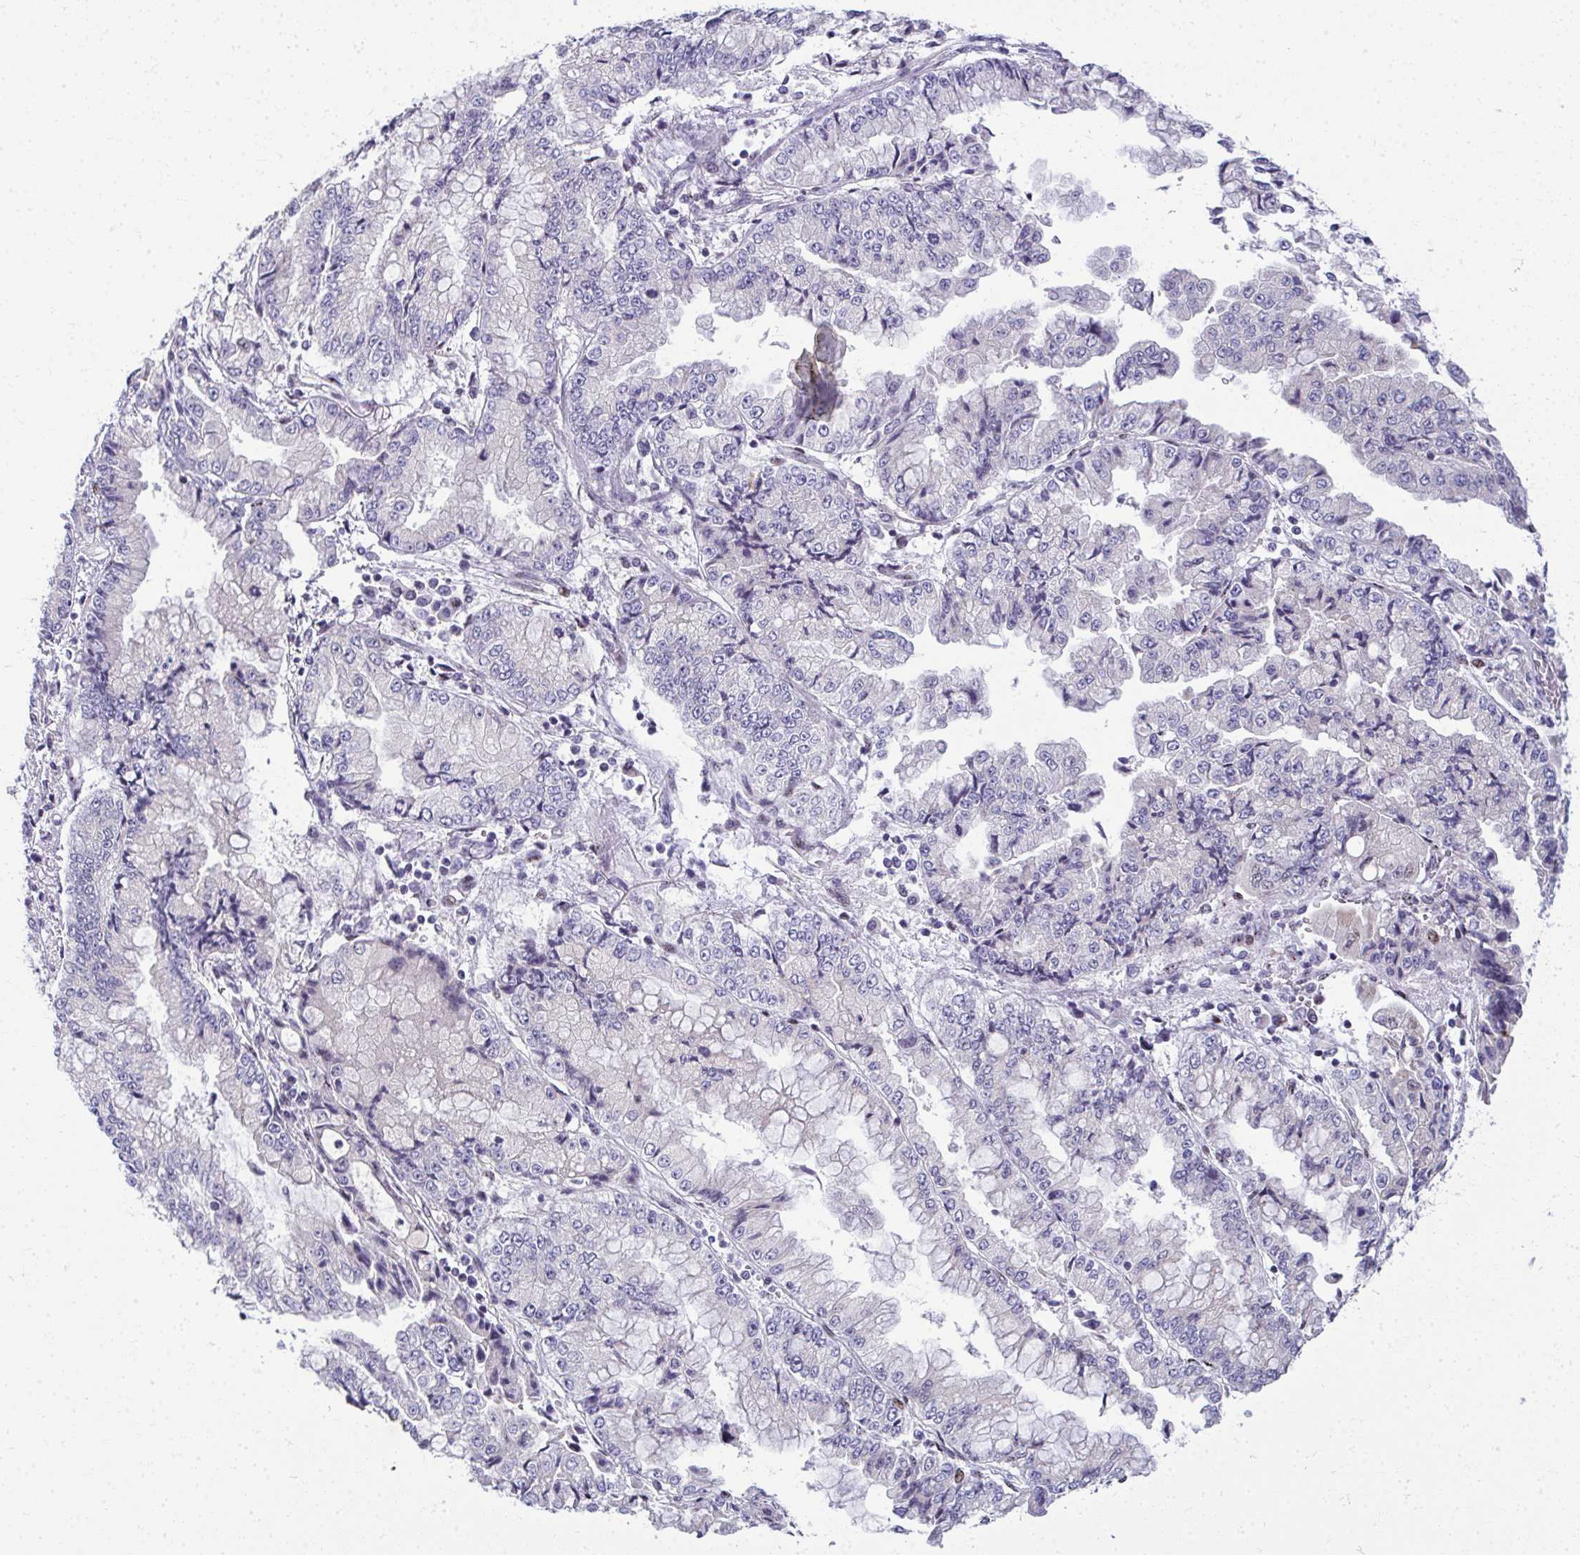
{"staining": {"intensity": "negative", "quantity": "none", "location": "none"}, "tissue": "stomach cancer", "cell_type": "Tumor cells", "image_type": "cancer", "snomed": [{"axis": "morphology", "description": "Adenocarcinoma, NOS"}, {"axis": "topography", "description": "Stomach, upper"}], "caption": "Immunohistochemistry histopathology image of neoplastic tissue: human stomach cancer stained with DAB (3,3'-diaminobenzidine) reveals no significant protein staining in tumor cells. (Stains: DAB IHC with hematoxylin counter stain, Microscopy: brightfield microscopy at high magnification).", "gene": "ODF1", "patient": {"sex": "female", "age": 74}}